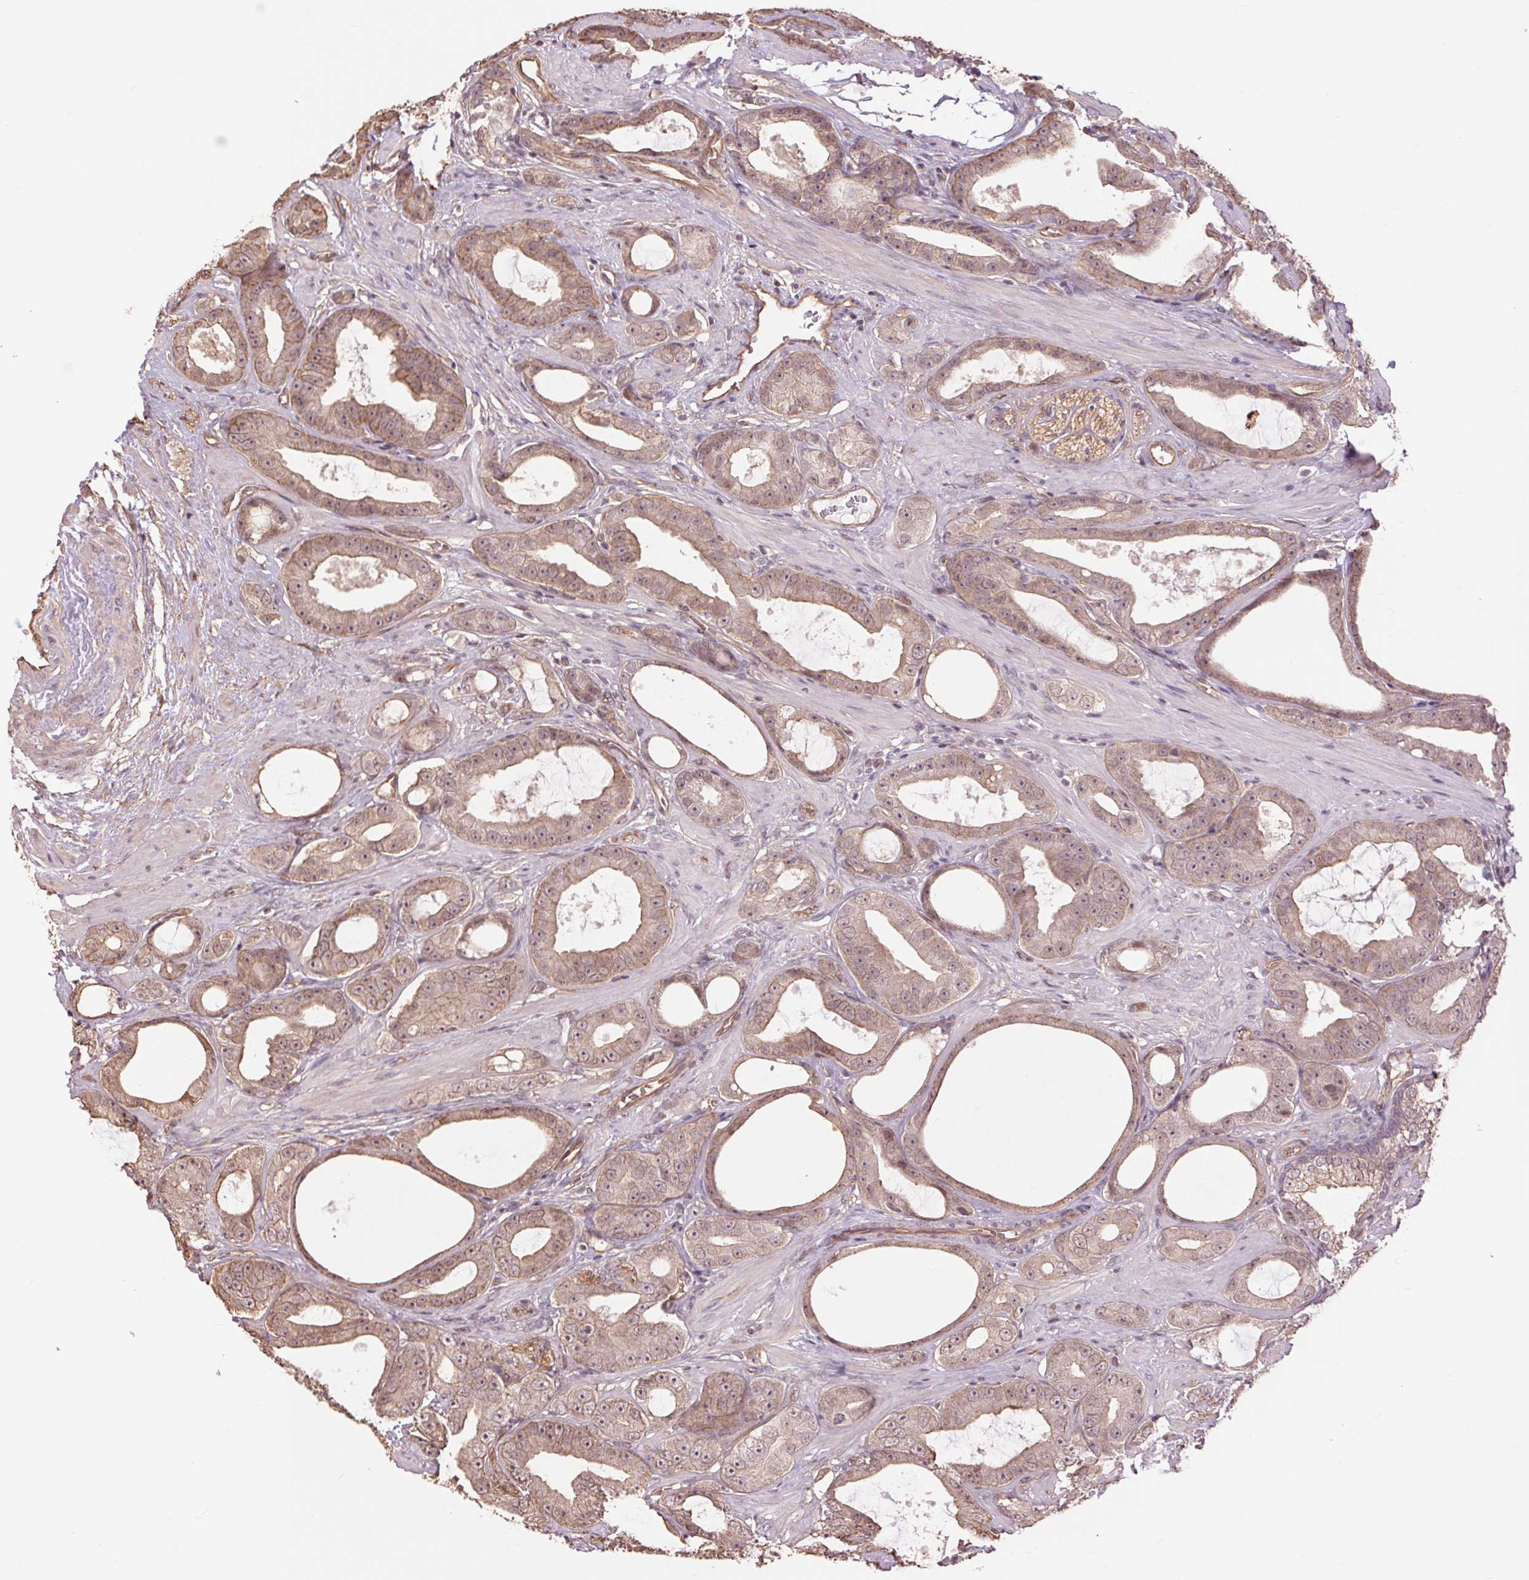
{"staining": {"intensity": "weak", "quantity": ">75%", "location": "cytoplasmic/membranous,nuclear"}, "tissue": "prostate cancer", "cell_type": "Tumor cells", "image_type": "cancer", "snomed": [{"axis": "morphology", "description": "Adenocarcinoma, High grade"}, {"axis": "topography", "description": "Prostate"}], "caption": "An image of prostate high-grade adenocarcinoma stained for a protein displays weak cytoplasmic/membranous and nuclear brown staining in tumor cells. Using DAB (brown) and hematoxylin (blue) stains, captured at high magnification using brightfield microscopy.", "gene": "PALM", "patient": {"sex": "male", "age": 65}}